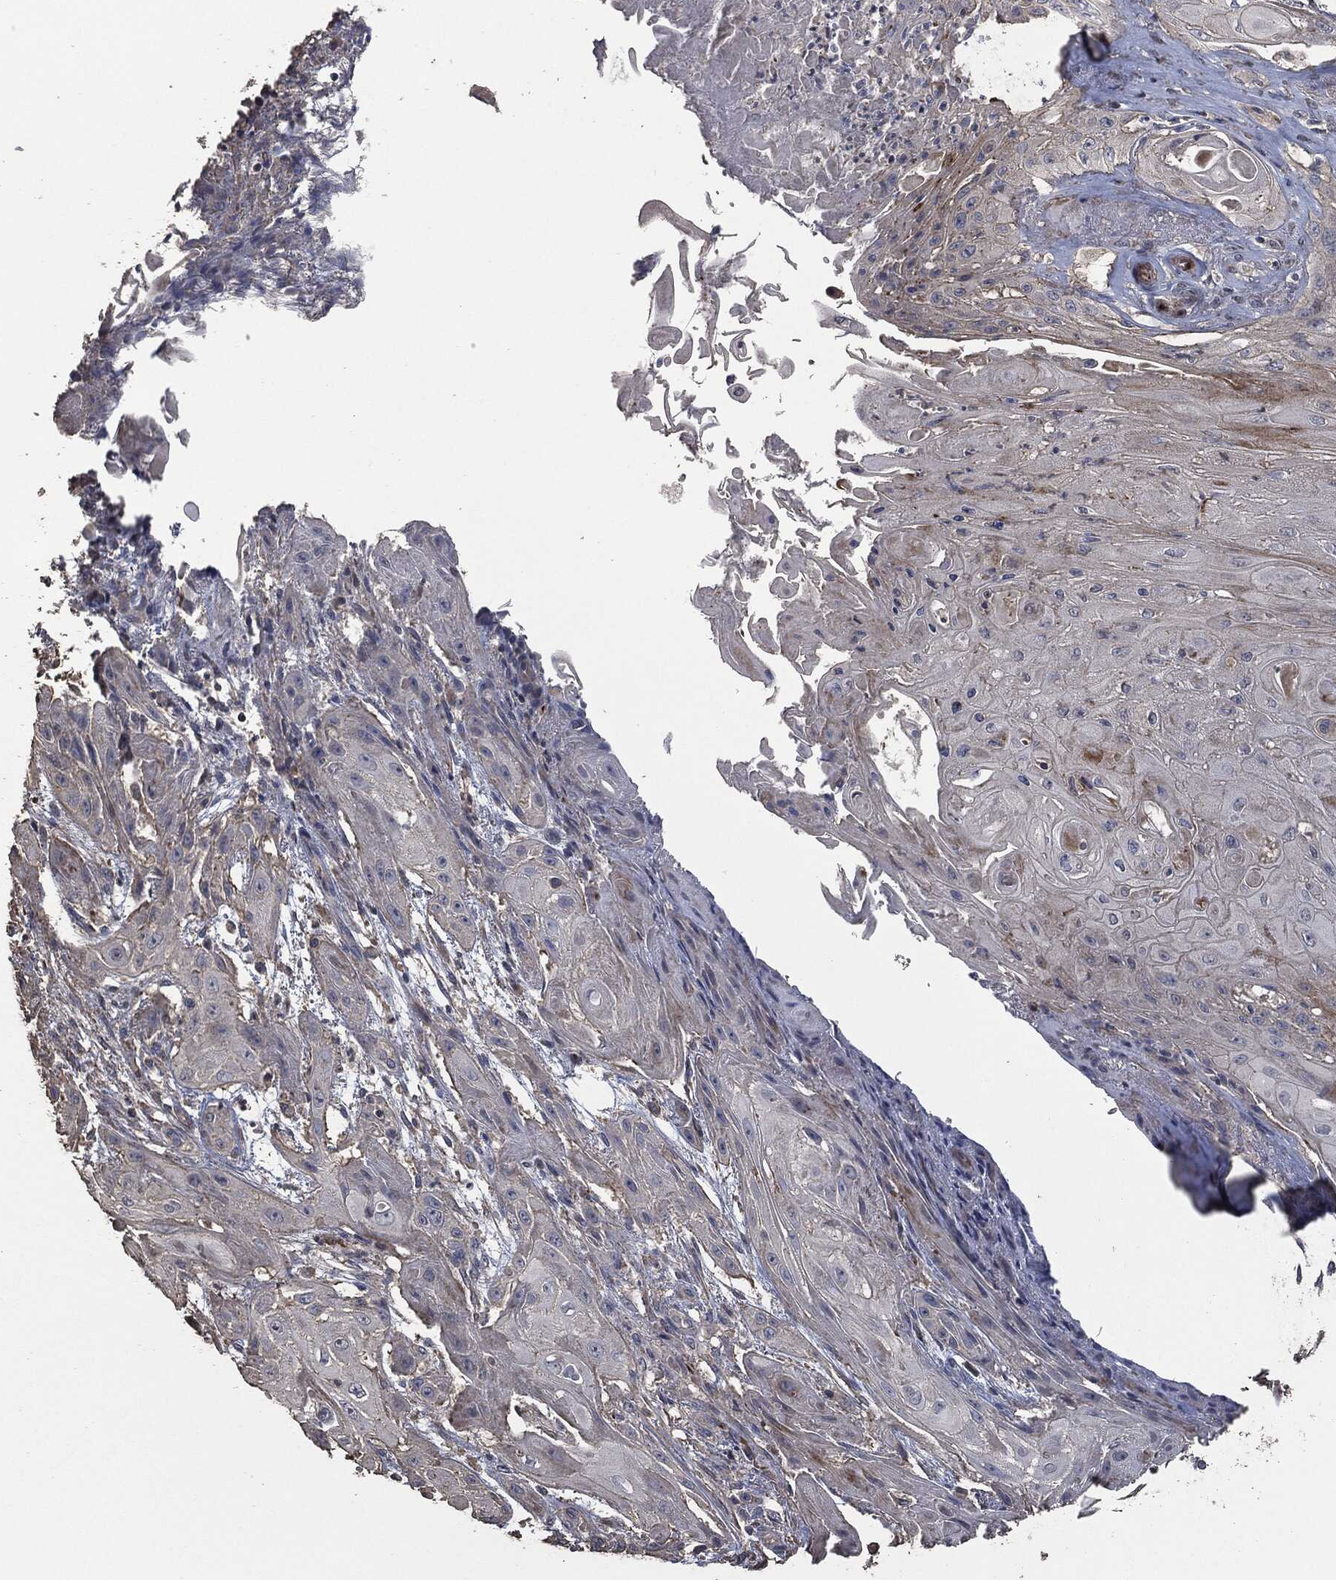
{"staining": {"intensity": "negative", "quantity": "none", "location": "none"}, "tissue": "skin cancer", "cell_type": "Tumor cells", "image_type": "cancer", "snomed": [{"axis": "morphology", "description": "Squamous cell carcinoma, NOS"}, {"axis": "topography", "description": "Skin"}], "caption": "Immunohistochemistry (IHC) of human skin squamous cell carcinoma exhibits no positivity in tumor cells.", "gene": "MSLN", "patient": {"sex": "male", "age": 62}}